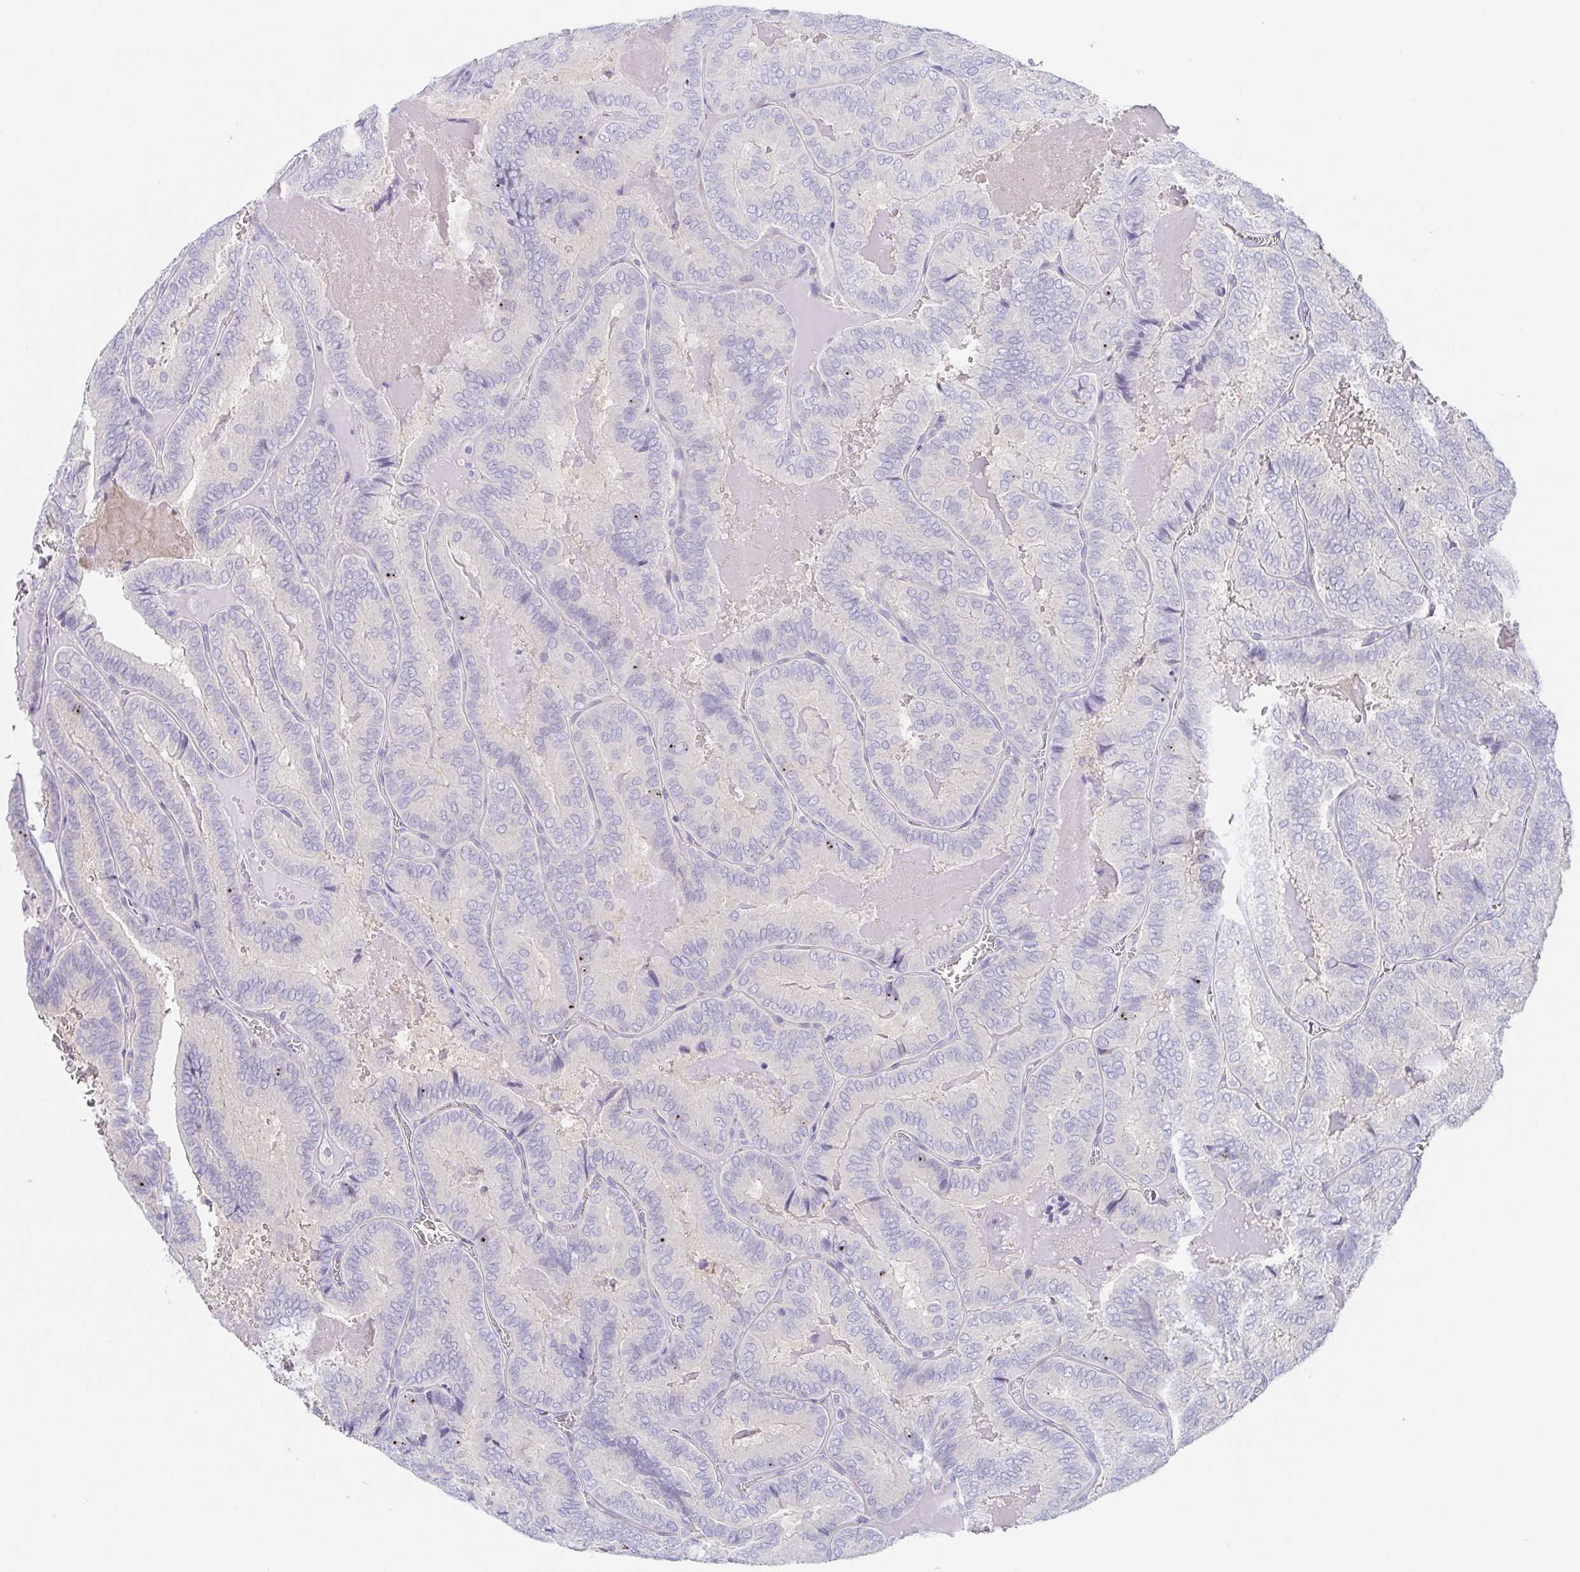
{"staining": {"intensity": "negative", "quantity": "none", "location": "none"}, "tissue": "thyroid cancer", "cell_type": "Tumor cells", "image_type": "cancer", "snomed": [{"axis": "morphology", "description": "Papillary adenocarcinoma, NOS"}, {"axis": "topography", "description": "Thyroid gland"}], "caption": "Thyroid cancer (papillary adenocarcinoma) stained for a protein using IHC demonstrates no staining tumor cells.", "gene": "HTR2A", "patient": {"sex": "female", "age": 75}}